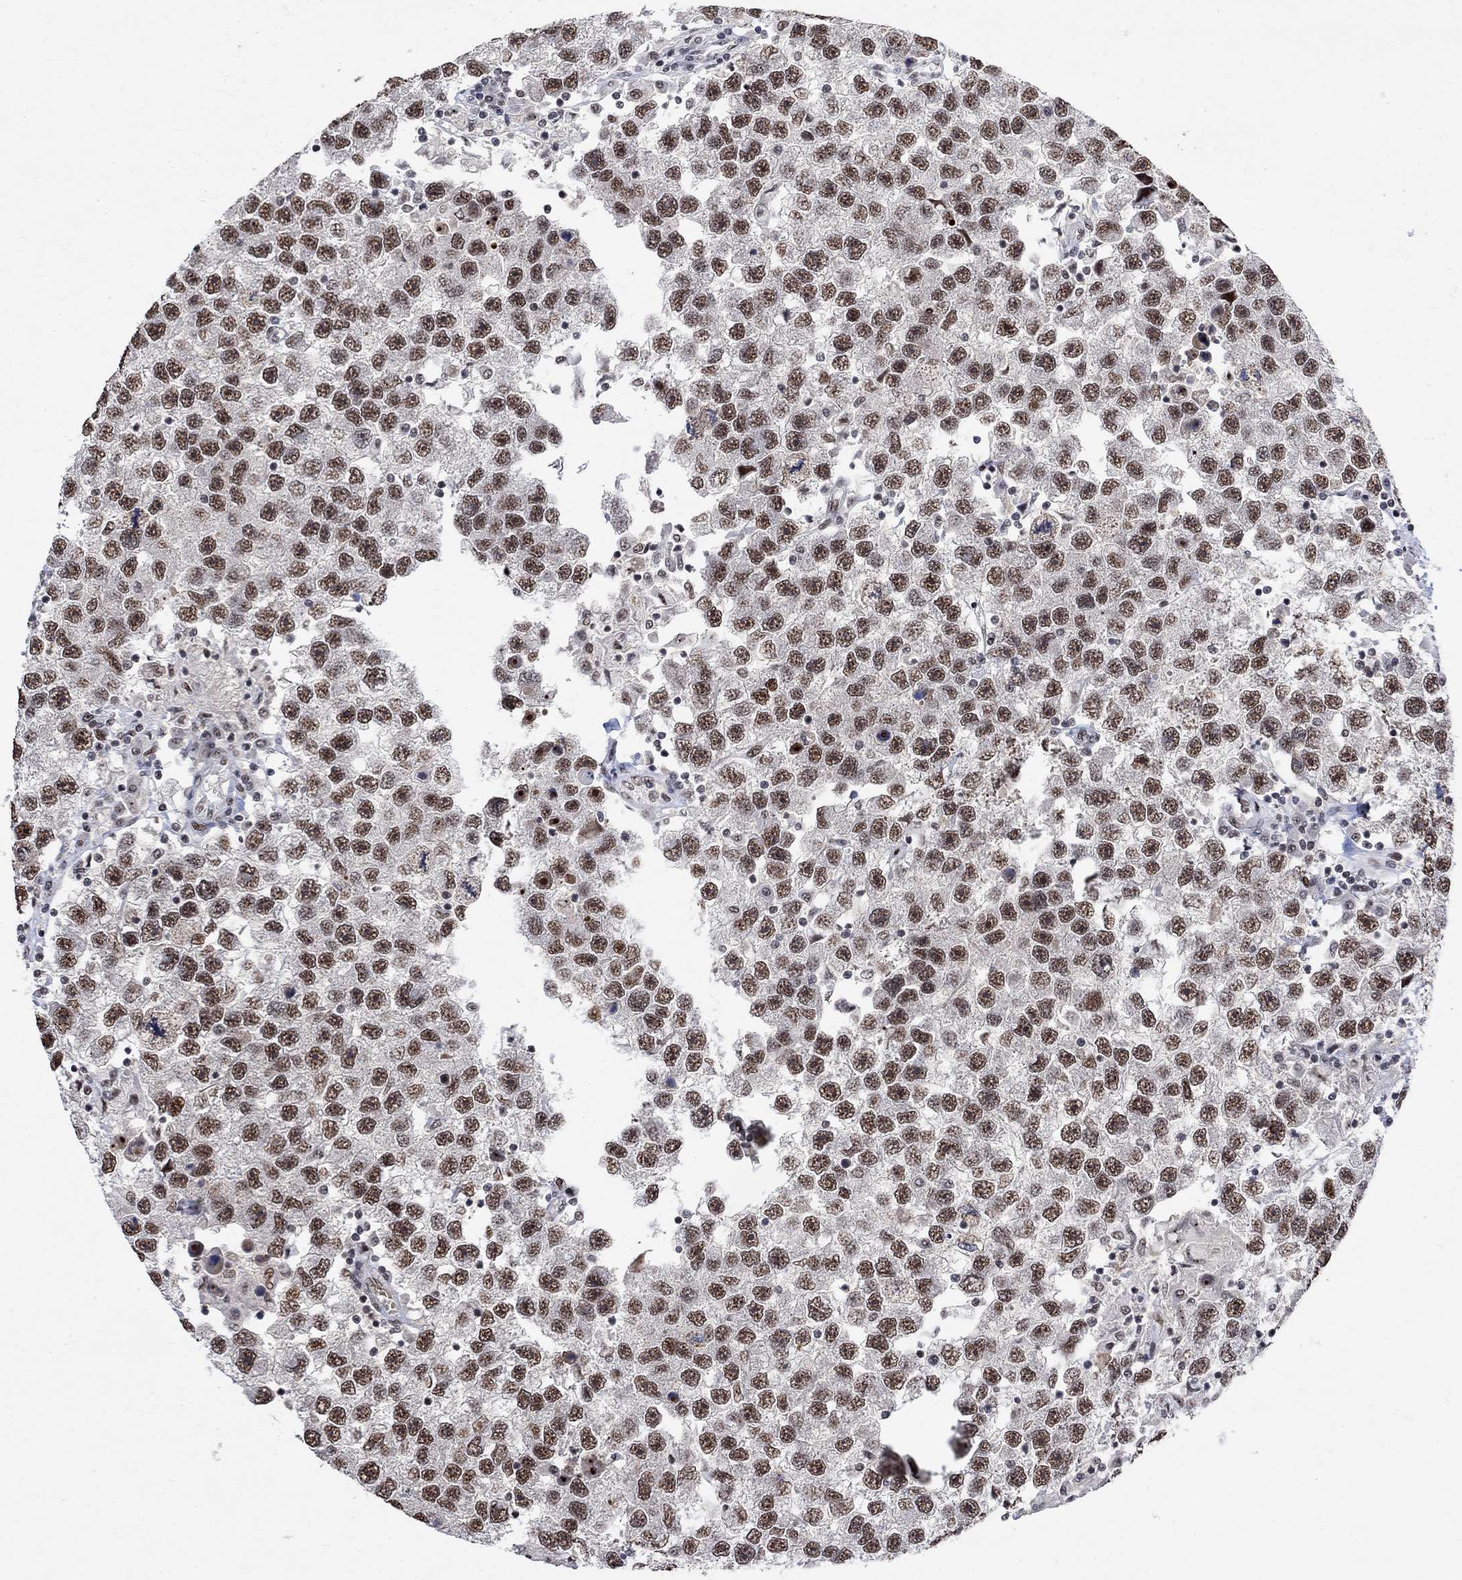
{"staining": {"intensity": "moderate", "quantity": ">75%", "location": "nuclear"}, "tissue": "testis cancer", "cell_type": "Tumor cells", "image_type": "cancer", "snomed": [{"axis": "morphology", "description": "Seminoma, NOS"}, {"axis": "topography", "description": "Testis"}], "caption": "Protein positivity by IHC demonstrates moderate nuclear positivity in approximately >75% of tumor cells in seminoma (testis).", "gene": "E4F1", "patient": {"sex": "male", "age": 26}}